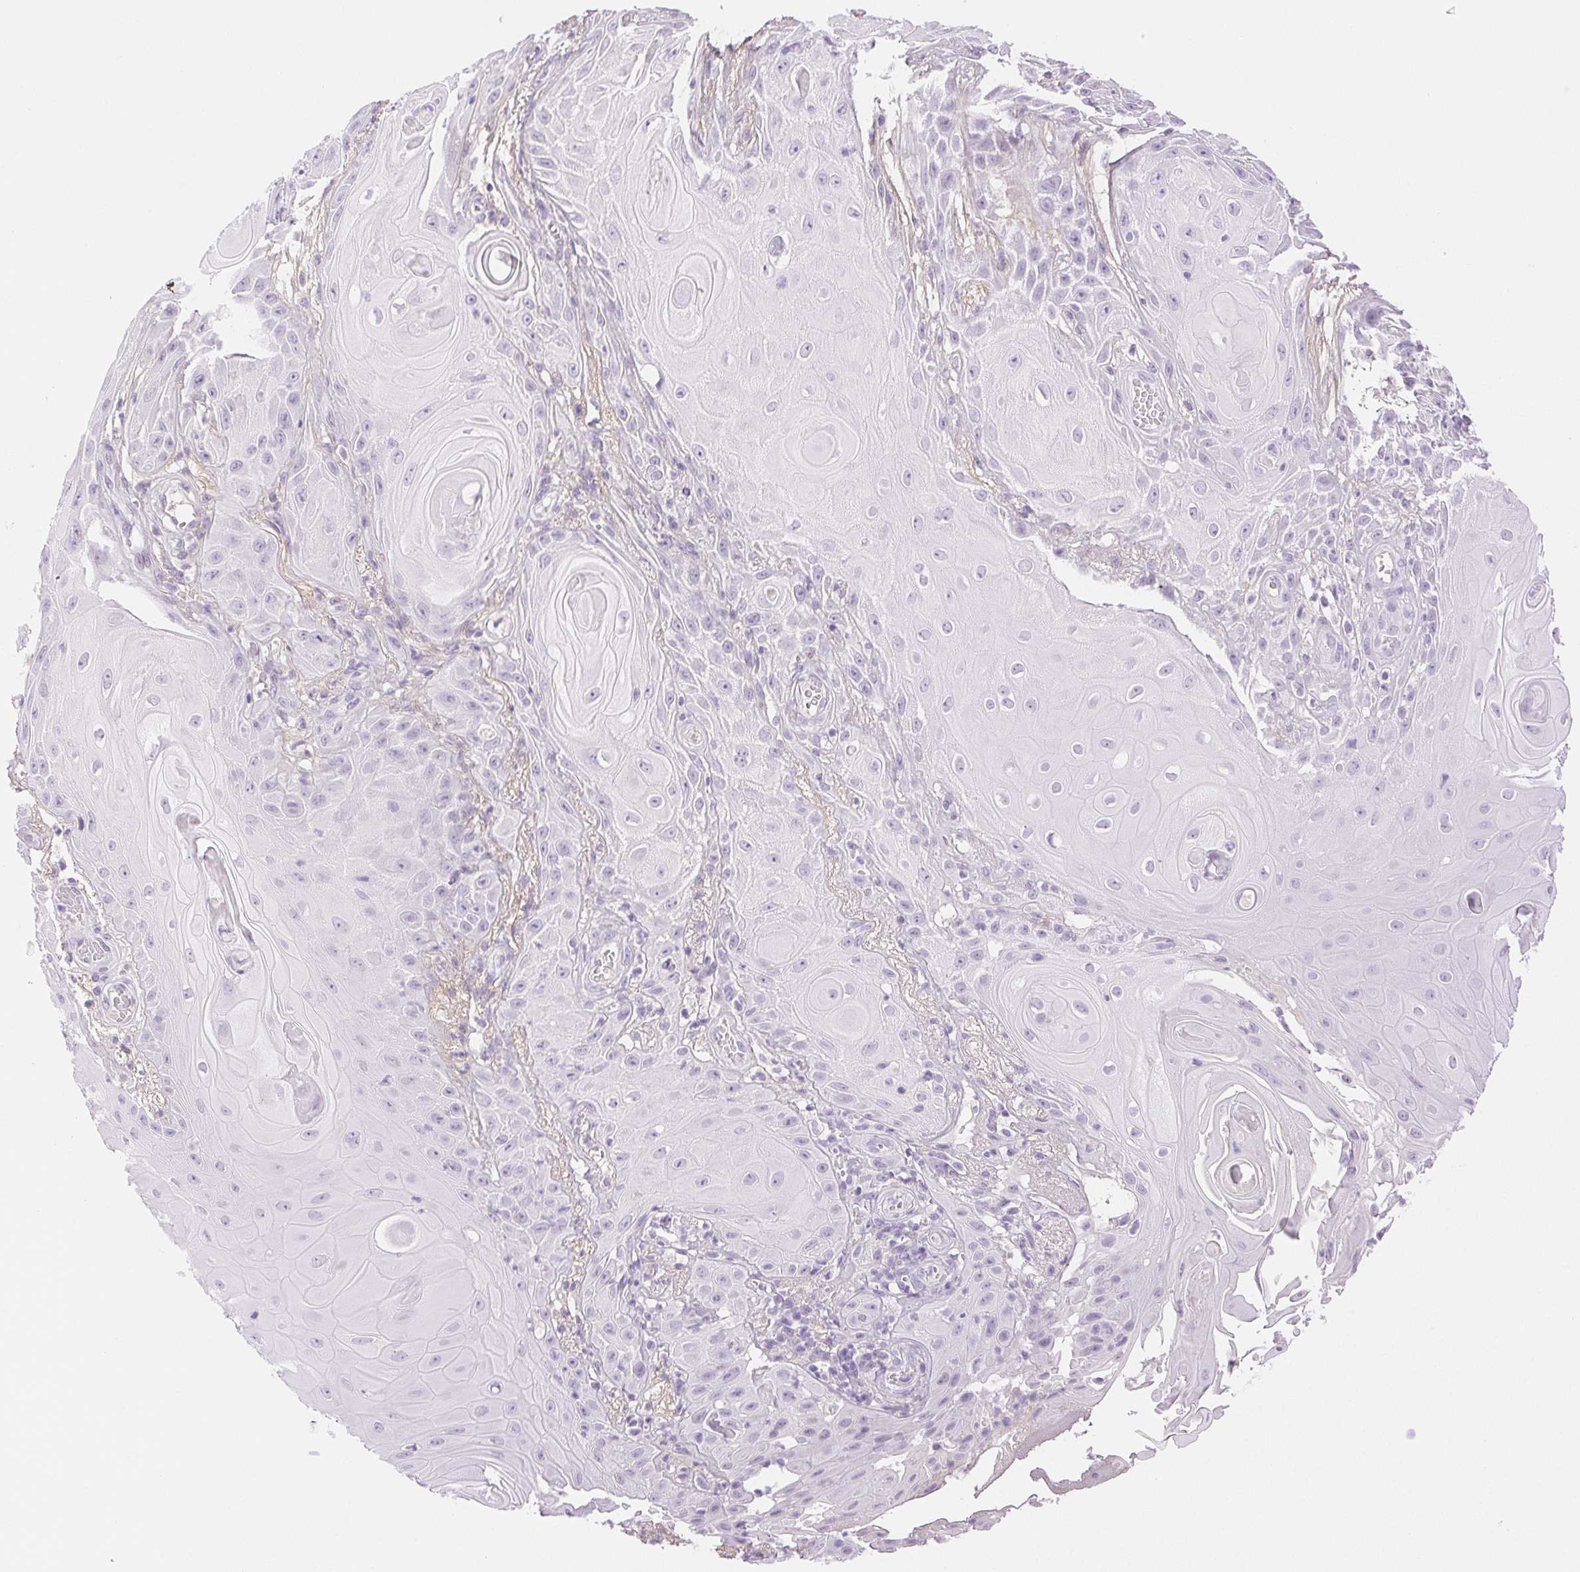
{"staining": {"intensity": "negative", "quantity": "none", "location": "none"}, "tissue": "skin cancer", "cell_type": "Tumor cells", "image_type": "cancer", "snomed": [{"axis": "morphology", "description": "Squamous cell carcinoma, NOS"}, {"axis": "topography", "description": "Skin"}], "caption": "DAB (3,3'-diaminobenzidine) immunohistochemical staining of squamous cell carcinoma (skin) reveals no significant expression in tumor cells.", "gene": "SPACA4", "patient": {"sex": "male", "age": 62}}